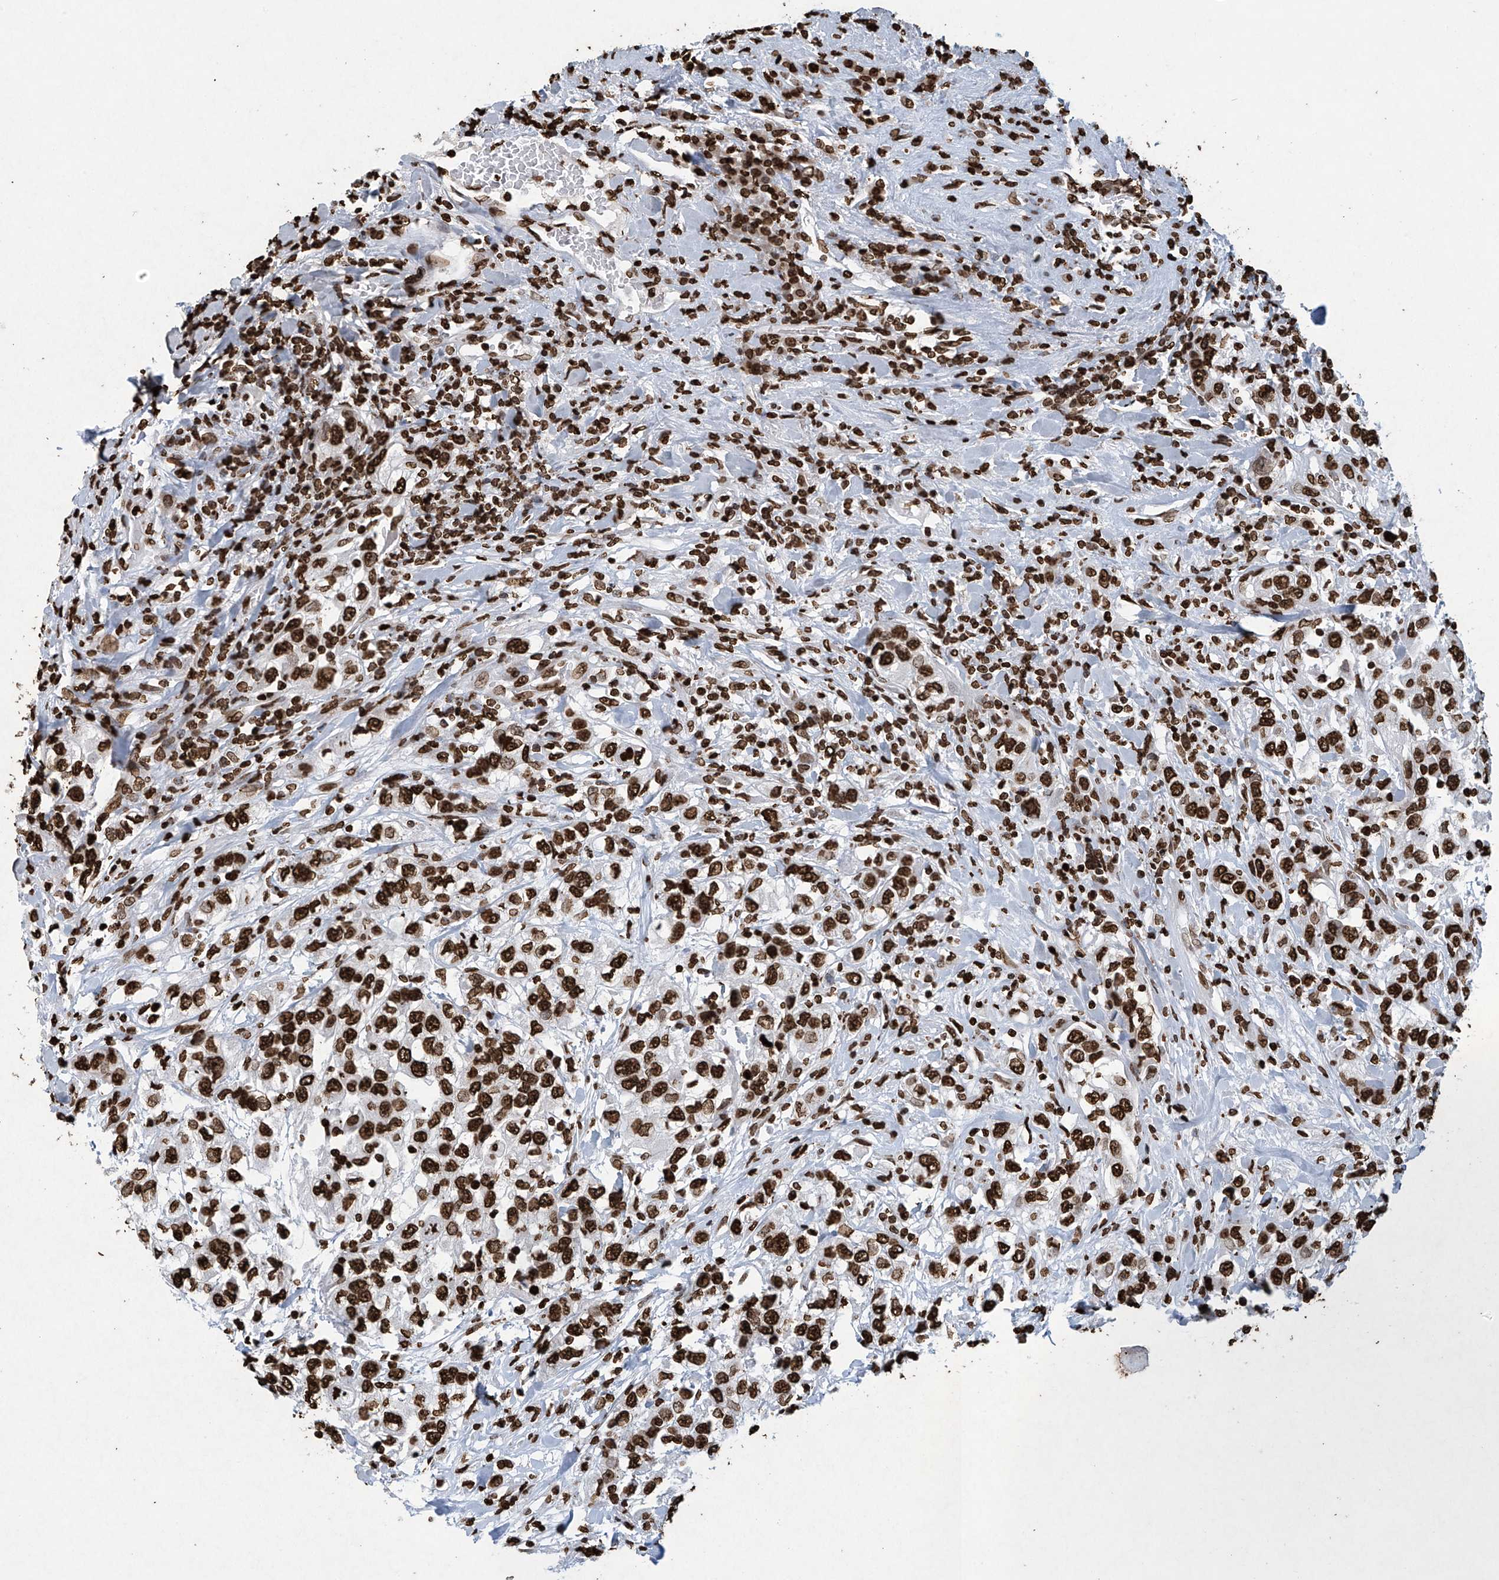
{"staining": {"intensity": "strong", "quantity": ">75%", "location": "nuclear"}, "tissue": "urothelial cancer", "cell_type": "Tumor cells", "image_type": "cancer", "snomed": [{"axis": "morphology", "description": "Urothelial carcinoma, High grade"}, {"axis": "topography", "description": "Urinary bladder"}], "caption": "DAB immunohistochemical staining of urothelial cancer displays strong nuclear protein staining in approximately >75% of tumor cells. The protein is shown in brown color, while the nuclei are stained blue.", "gene": "H3-3A", "patient": {"sex": "female", "age": 80}}